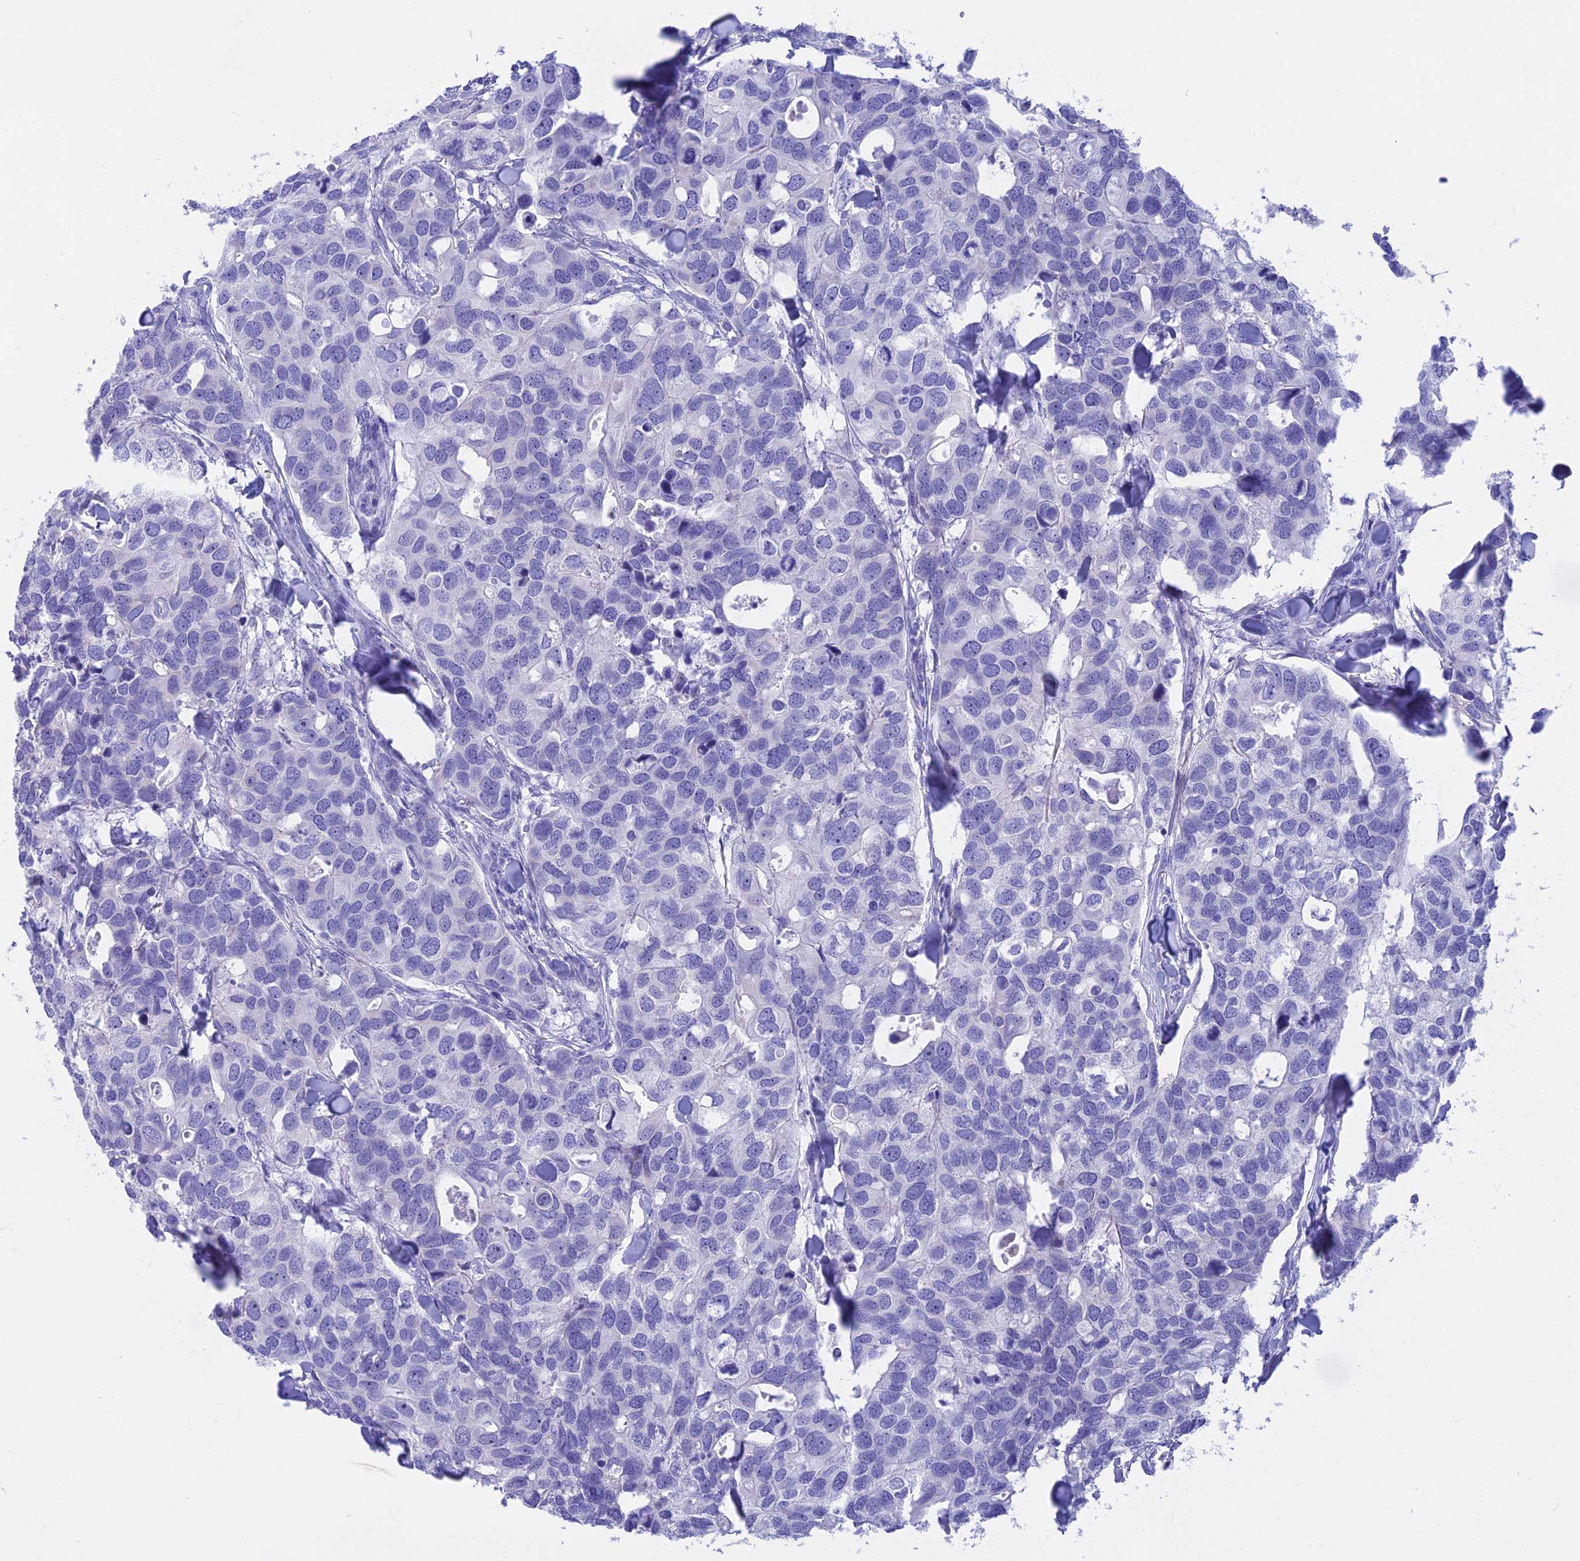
{"staining": {"intensity": "negative", "quantity": "none", "location": "none"}, "tissue": "breast cancer", "cell_type": "Tumor cells", "image_type": "cancer", "snomed": [{"axis": "morphology", "description": "Duct carcinoma"}, {"axis": "topography", "description": "Breast"}], "caption": "Tumor cells are negative for brown protein staining in breast infiltrating ductal carcinoma.", "gene": "ISCA1", "patient": {"sex": "female", "age": 83}}